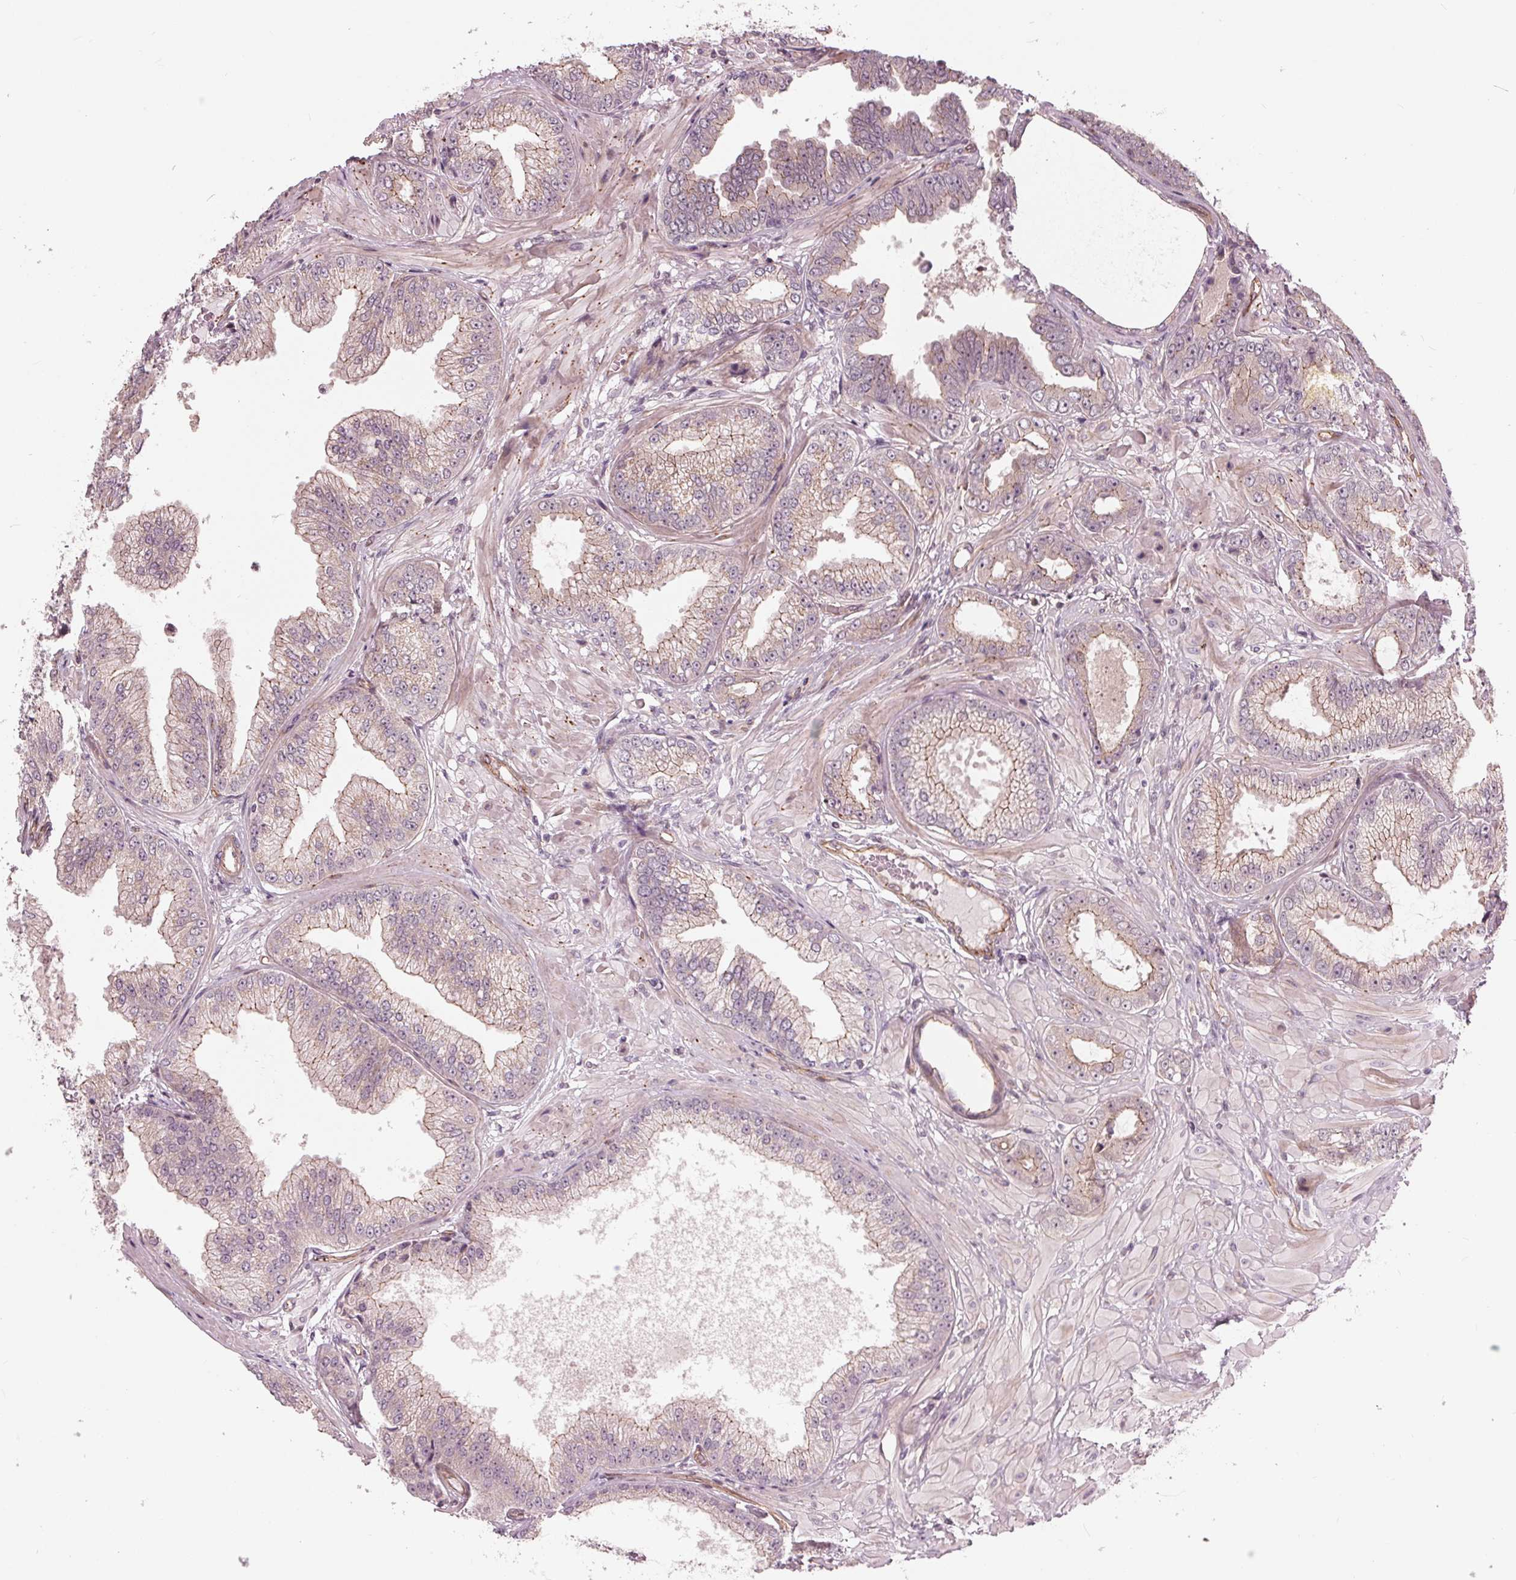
{"staining": {"intensity": "weak", "quantity": "<25%", "location": "cytoplasmic/membranous"}, "tissue": "prostate cancer", "cell_type": "Tumor cells", "image_type": "cancer", "snomed": [{"axis": "morphology", "description": "Adenocarcinoma, Low grade"}, {"axis": "topography", "description": "Prostate"}], "caption": "This is a photomicrograph of immunohistochemistry staining of prostate cancer (low-grade adenocarcinoma), which shows no staining in tumor cells.", "gene": "TXNIP", "patient": {"sex": "male", "age": 55}}